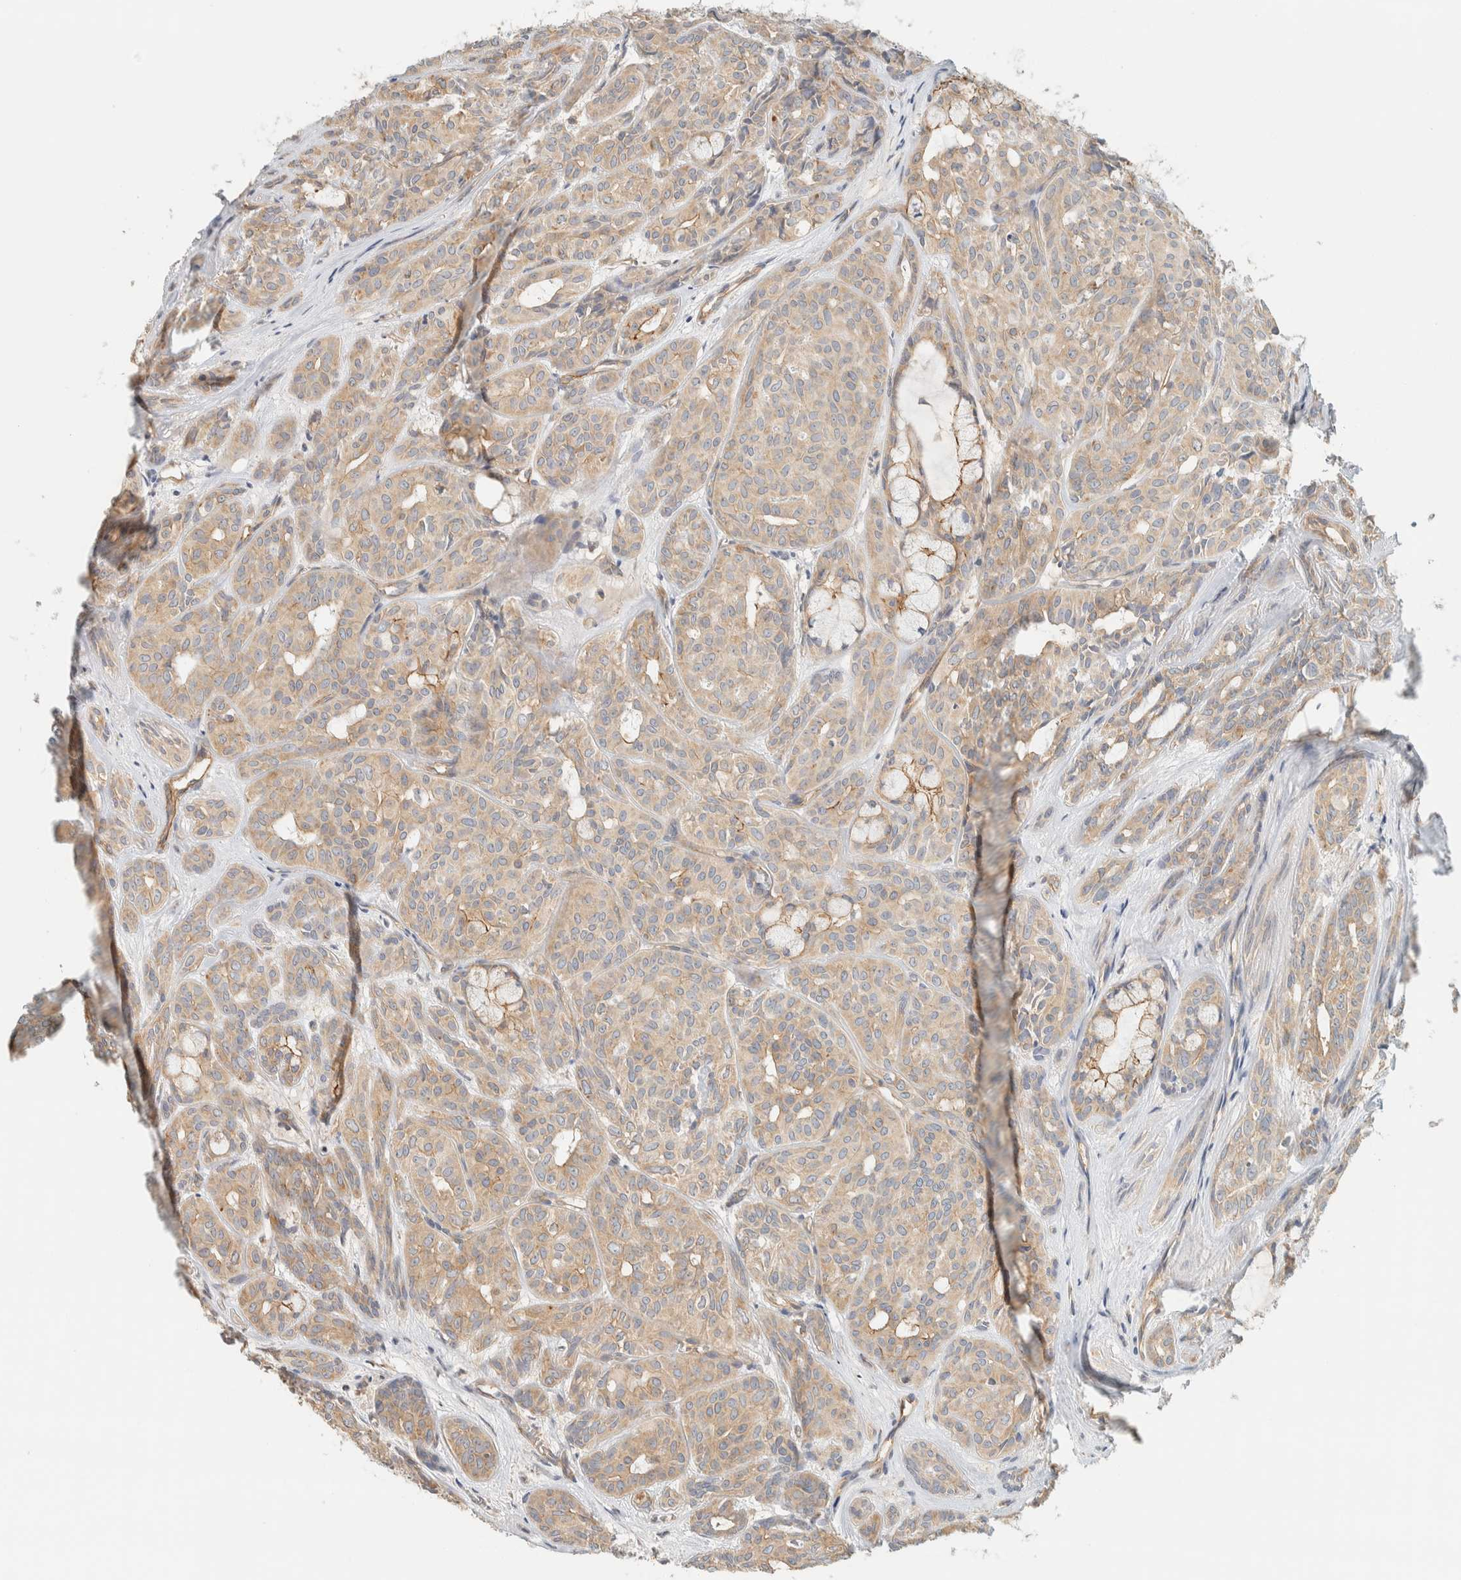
{"staining": {"intensity": "weak", "quantity": ">75%", "location": "cytoplasmic/membranous"}, "tissue": "head and neck cancer", "cell_type": "Tumor cells", "image_type": "cancer", "snomed": [{"axis": "morphology", "description": "Adenocarcinoma, NOS"}, {"axis": "topography", "description": "Salivary gland, NOS"}, {"axis": "topography", "description": "Head-Neck"}], "caption": "The micrograph reveals staining of adenocarcinoma (head and neck), revealing weak cytoplasmic/membranous protein staining (brown color) within tumor cells.", "gene": "LIMA1", "patient": {"sex": "female", "age": 76}}